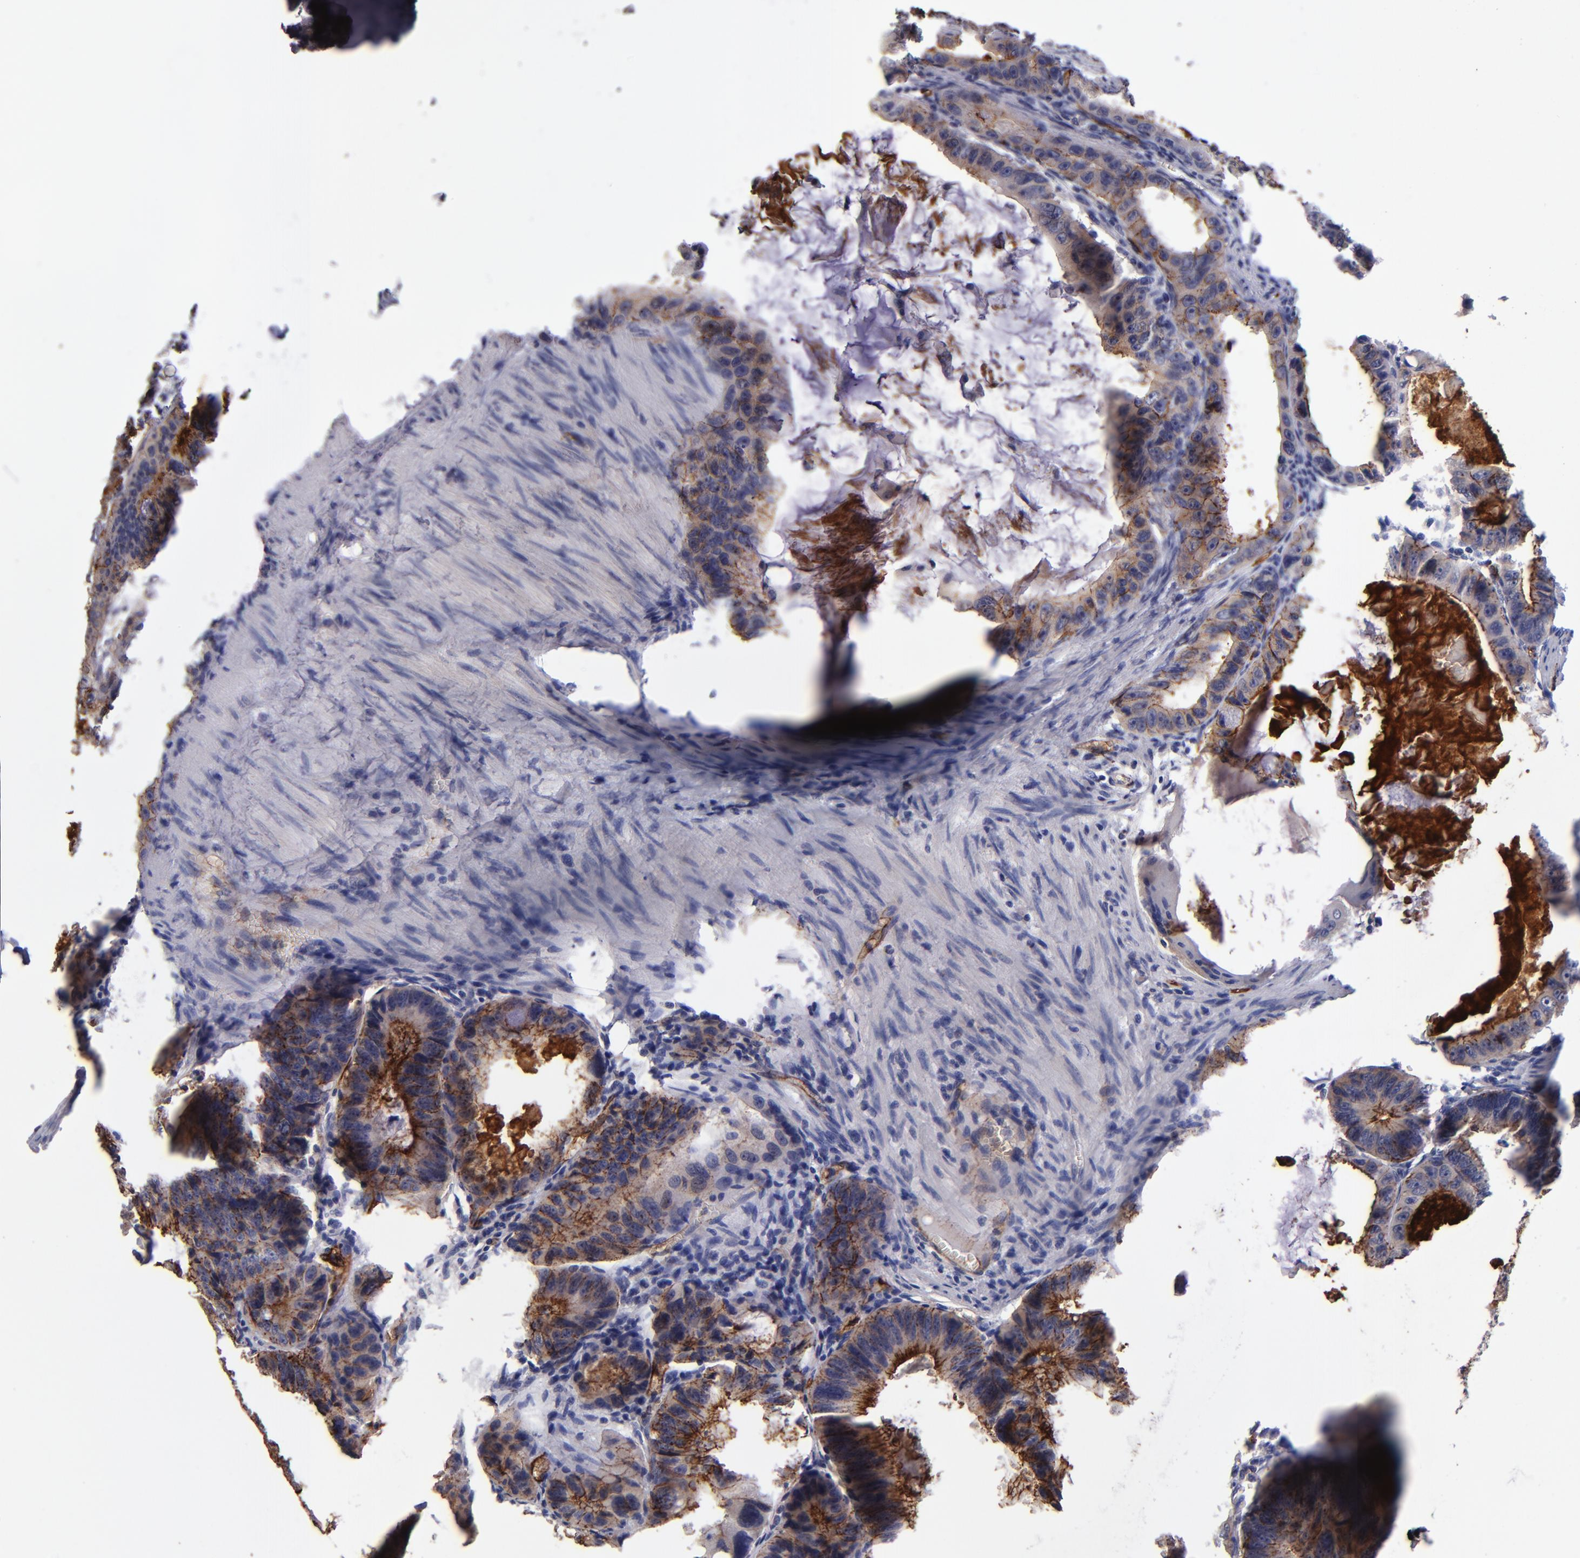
{"staining": {"intensity": "strong", "quantity": ">75%", "location": "cytoplasmic/membranous"}, "tissue": "colorectal cancer", "cell_type": "Tumor cells", "image_type": "cancer", "snomed": [{"axis": "morphology", "description": "Adenocarcinoma, NOS"}, {"axis": "topography", "description": "Colon"}], "caption": "Protein staining by immunohistochemistry demonstrates strong cytoplasmic/membranous positivity in about >75% of tumor cells in adenocarcinoma (colorectal).", "gene": "CLDN5", "patient": {"sex": "female", "age": 55}}